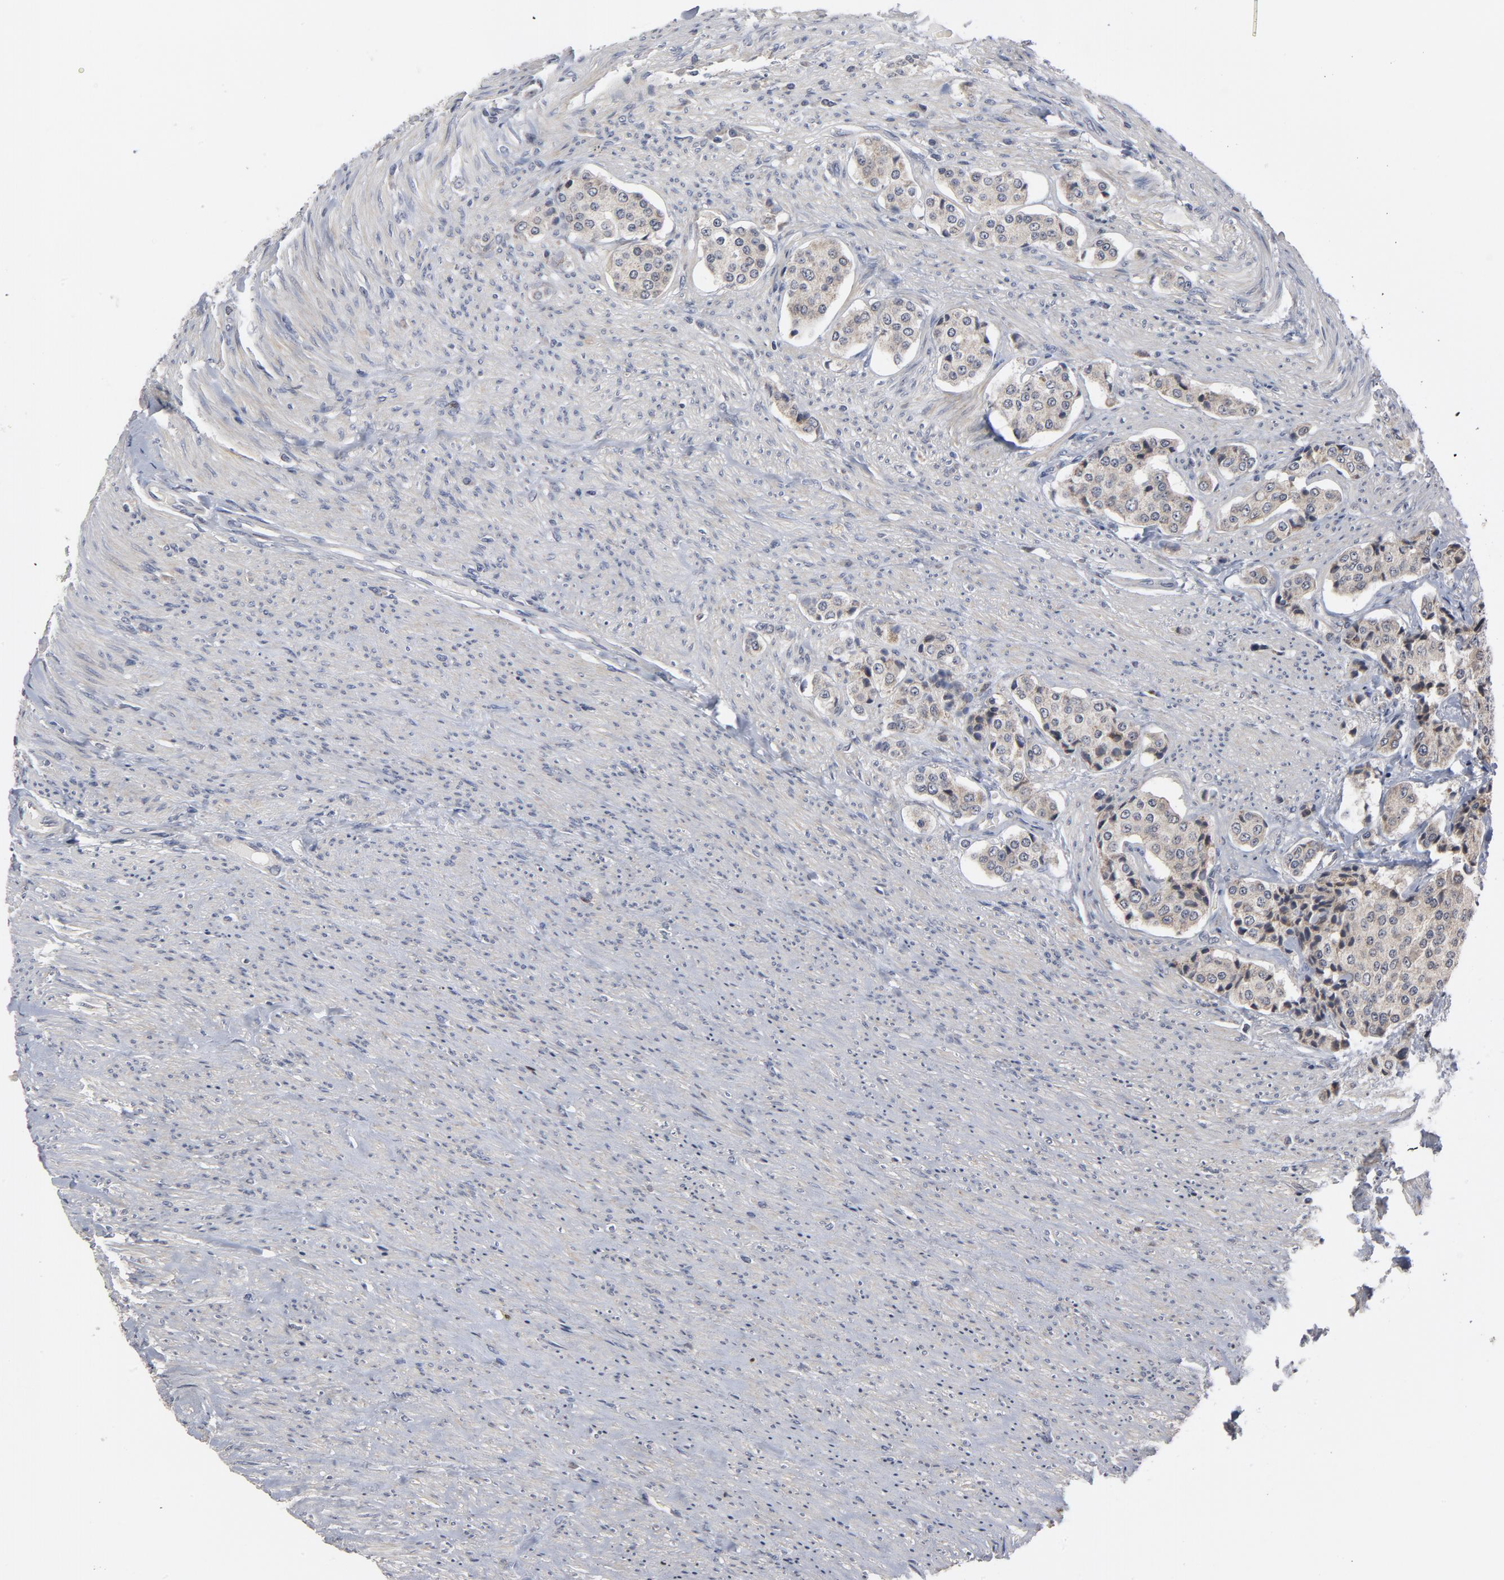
{"staining": {"intensity": "weak", "quantity": ">75%", "location": "cytoplasmic/membranous"}, "tissue": "carcinoid", "cell_type": "Tumor cells", "image_type": "cancer", "snomed": [{"axis": "morphology", "description": "Carcinoid, malignant, NOS"}, {"axis": "topography", "description": "Colon"}], "caption": "Carcinoid (malignant) tissue displays weak cytoplasmic/membranous expression in approximately >75% of tumor cells Nuclei are stained in blue.", "gene": "PPP1R1B", "patient": {"sex": "female", "age": 61}}